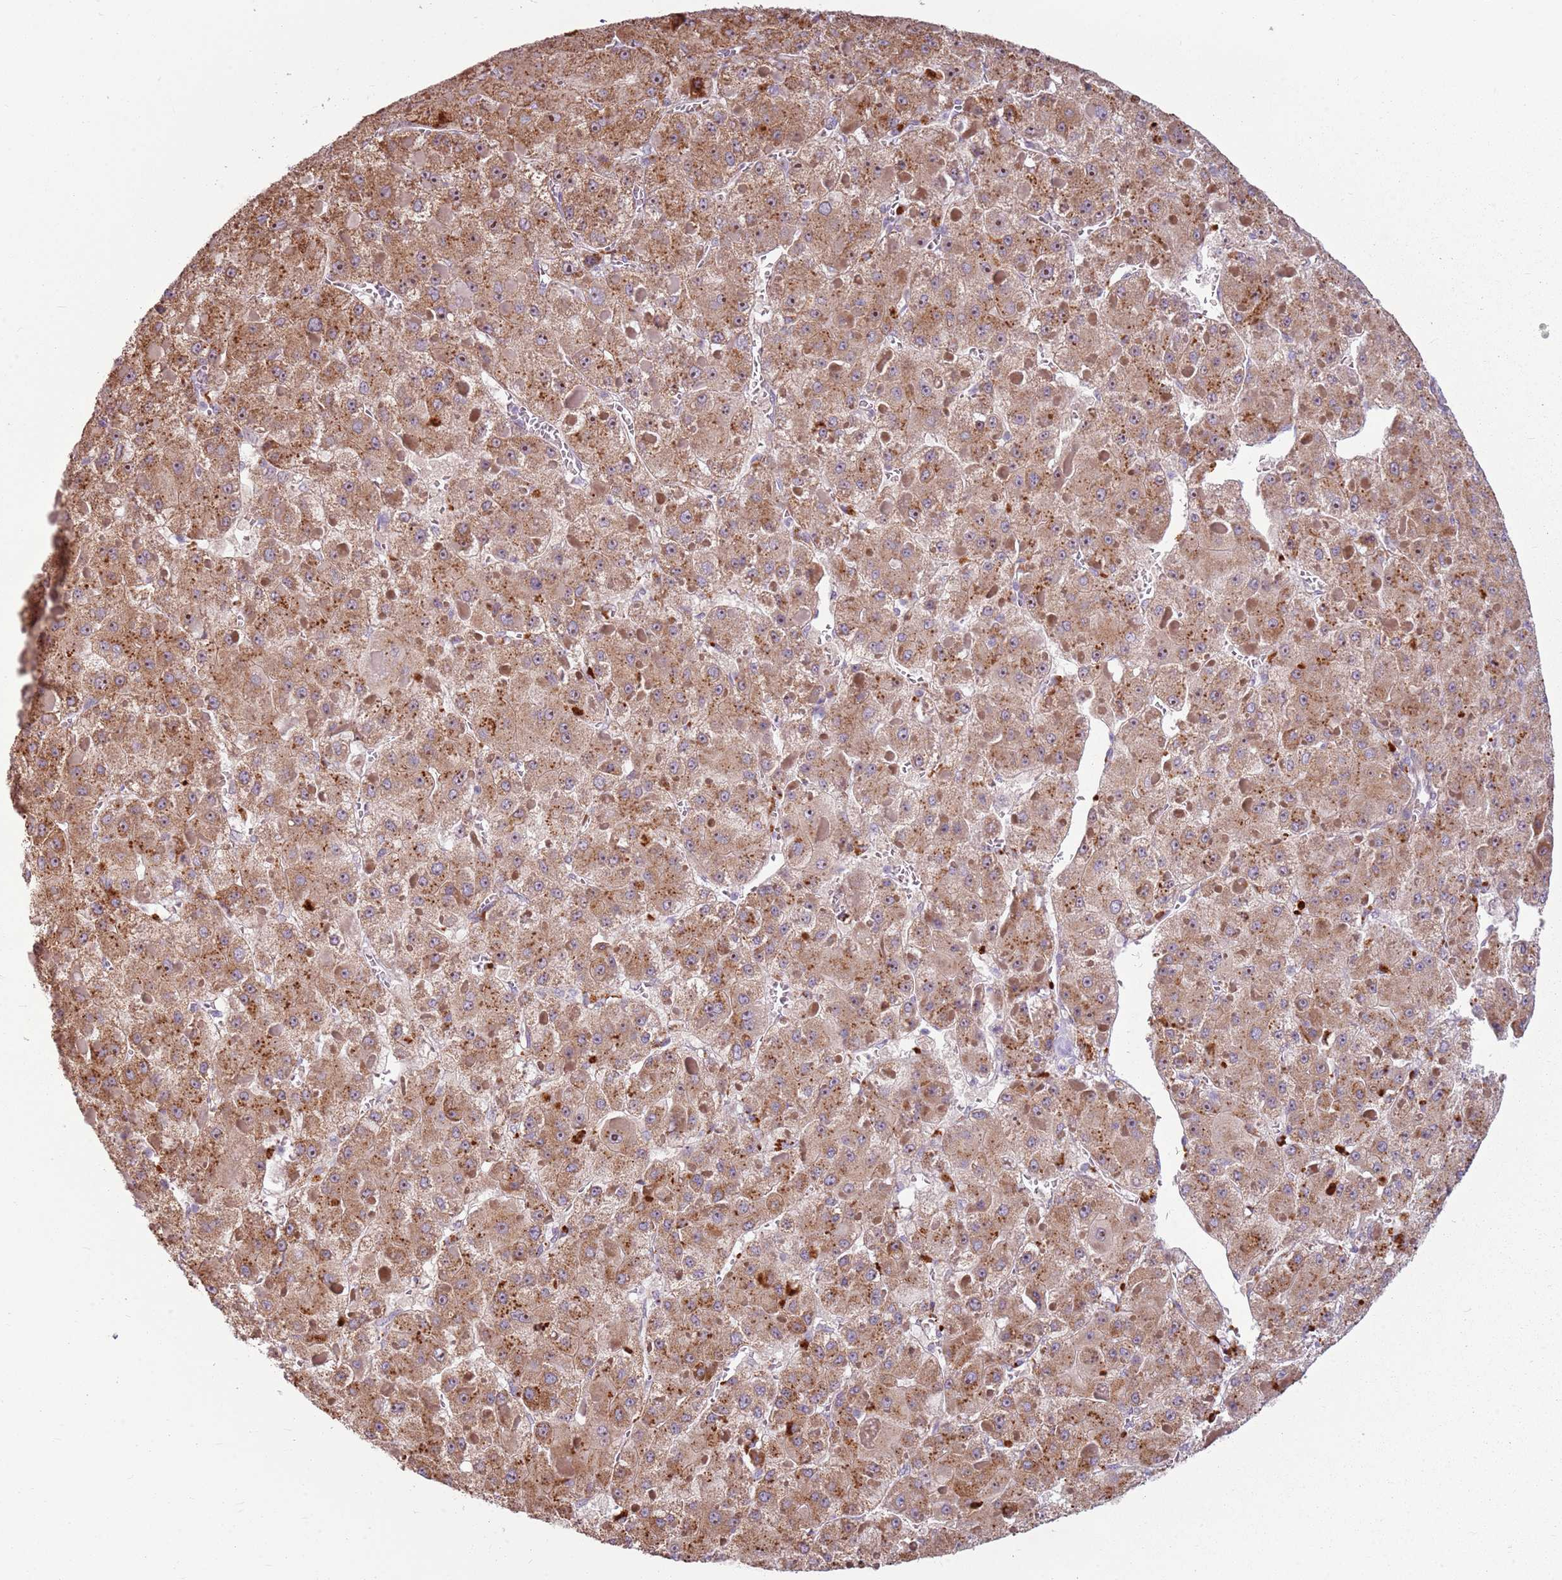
{"staining": {"intensity": "moderate", "quantity": ">75%", "location": "cytoplasmic/membranous,nuclear"}, "tissue": "liver cancer", "cell_type": "Tumor cells", "image_type": "cancer", "snomed": [{"axis": "morphology", "description": "Carcinoma, Hepatocellular, NOS"}, {"axis": "topography", "description": "Liver"}], "caption": "Liver cancer (hepatocellular carcinoma) stained with a brown dye shows moderate cytoplasmic/membranous and nuclear positive positivity in about >75% of tumor cells.", "gene": "ZNF530", "patient": {"sex": "female", "age": 73}}